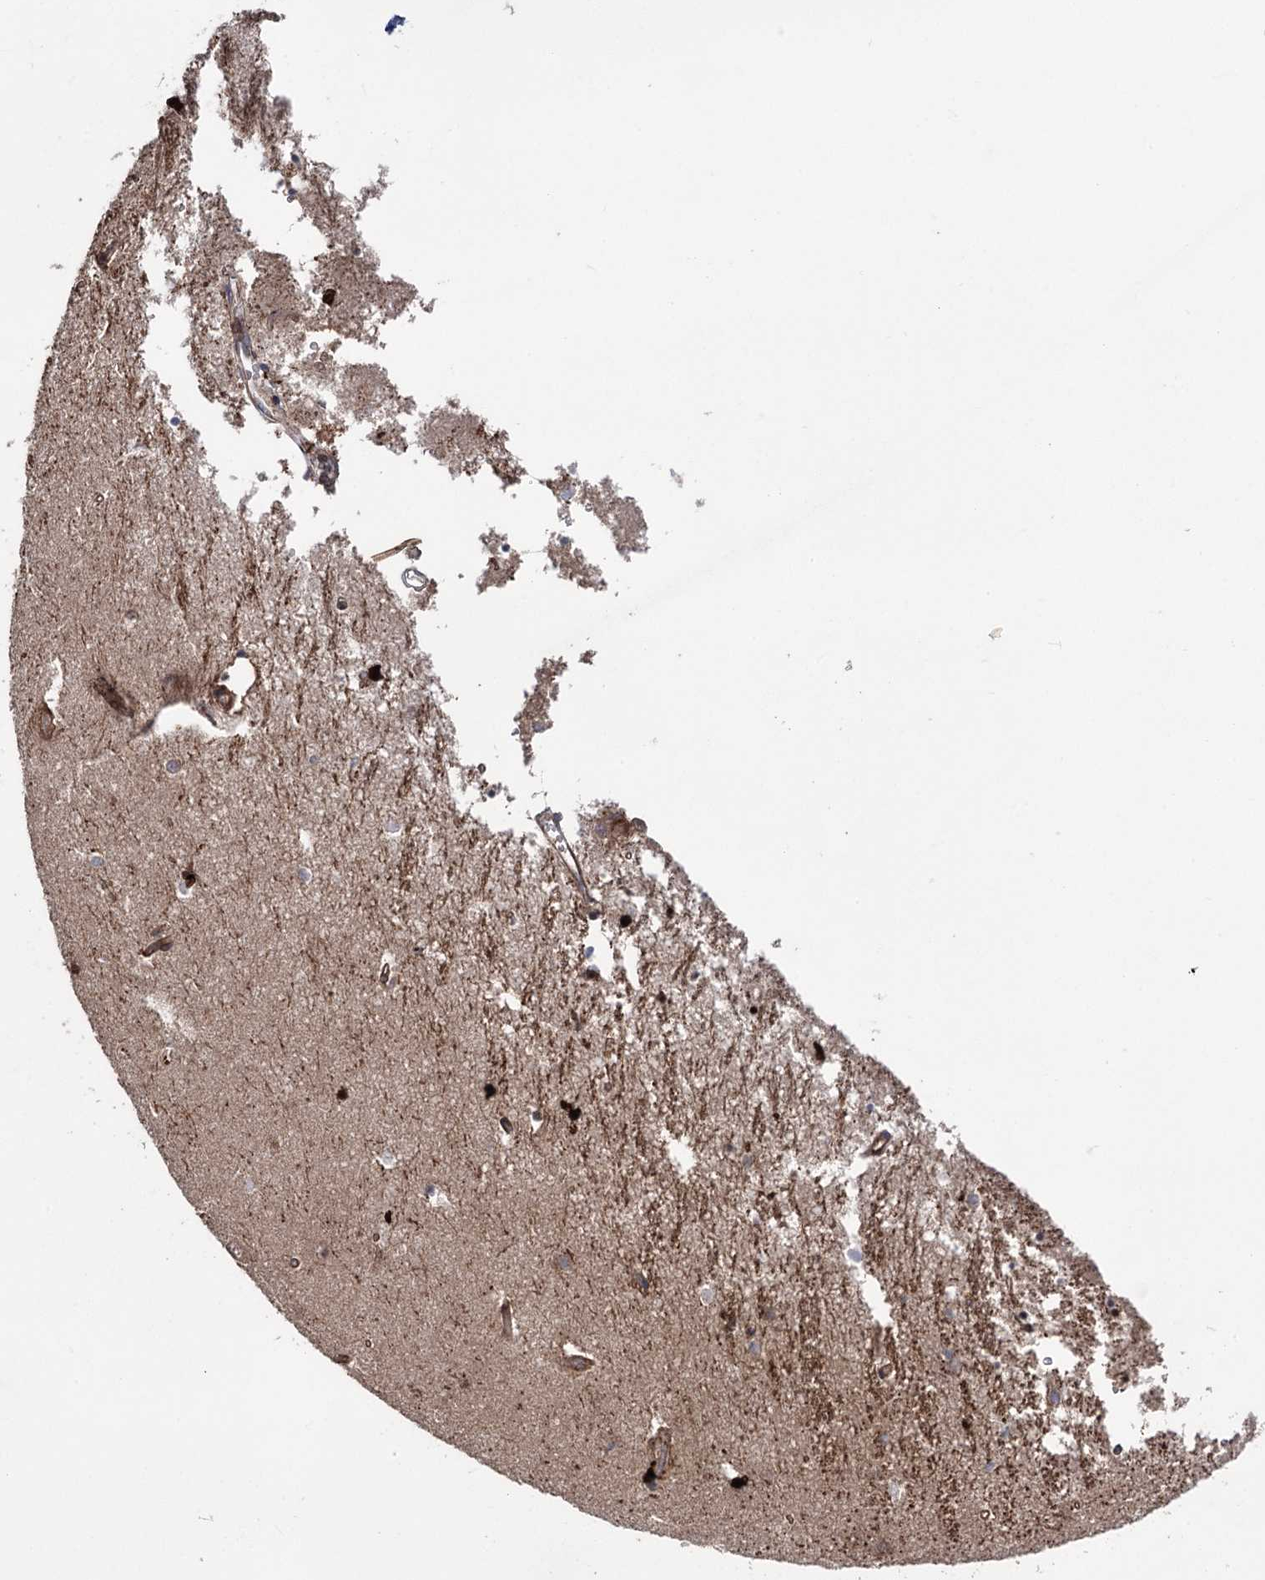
{"staining": {"intensity": "strong", "quantity": "25%-75%", "location": "cytoplasmic/membranous,nuclear"}, "tissue": "hippocampus", "cell_type": "Glial cells", "image_type": "normal", "snomed": [{"axis": "morphology", "description": "Normal tissue, NOS"}, {"axis": "topography", "description": "Hippocampus"}], "caption": "Hippocampus stained with immunohistochemistry exhibits strong cytoplasmic/membranous,nuclear positivity in about 25%-75% of glial cells. (IHC, brightfield microscopy, high magnification).", "gene": "OTUD1", "patient": {"sex": "male", "age": 70}}